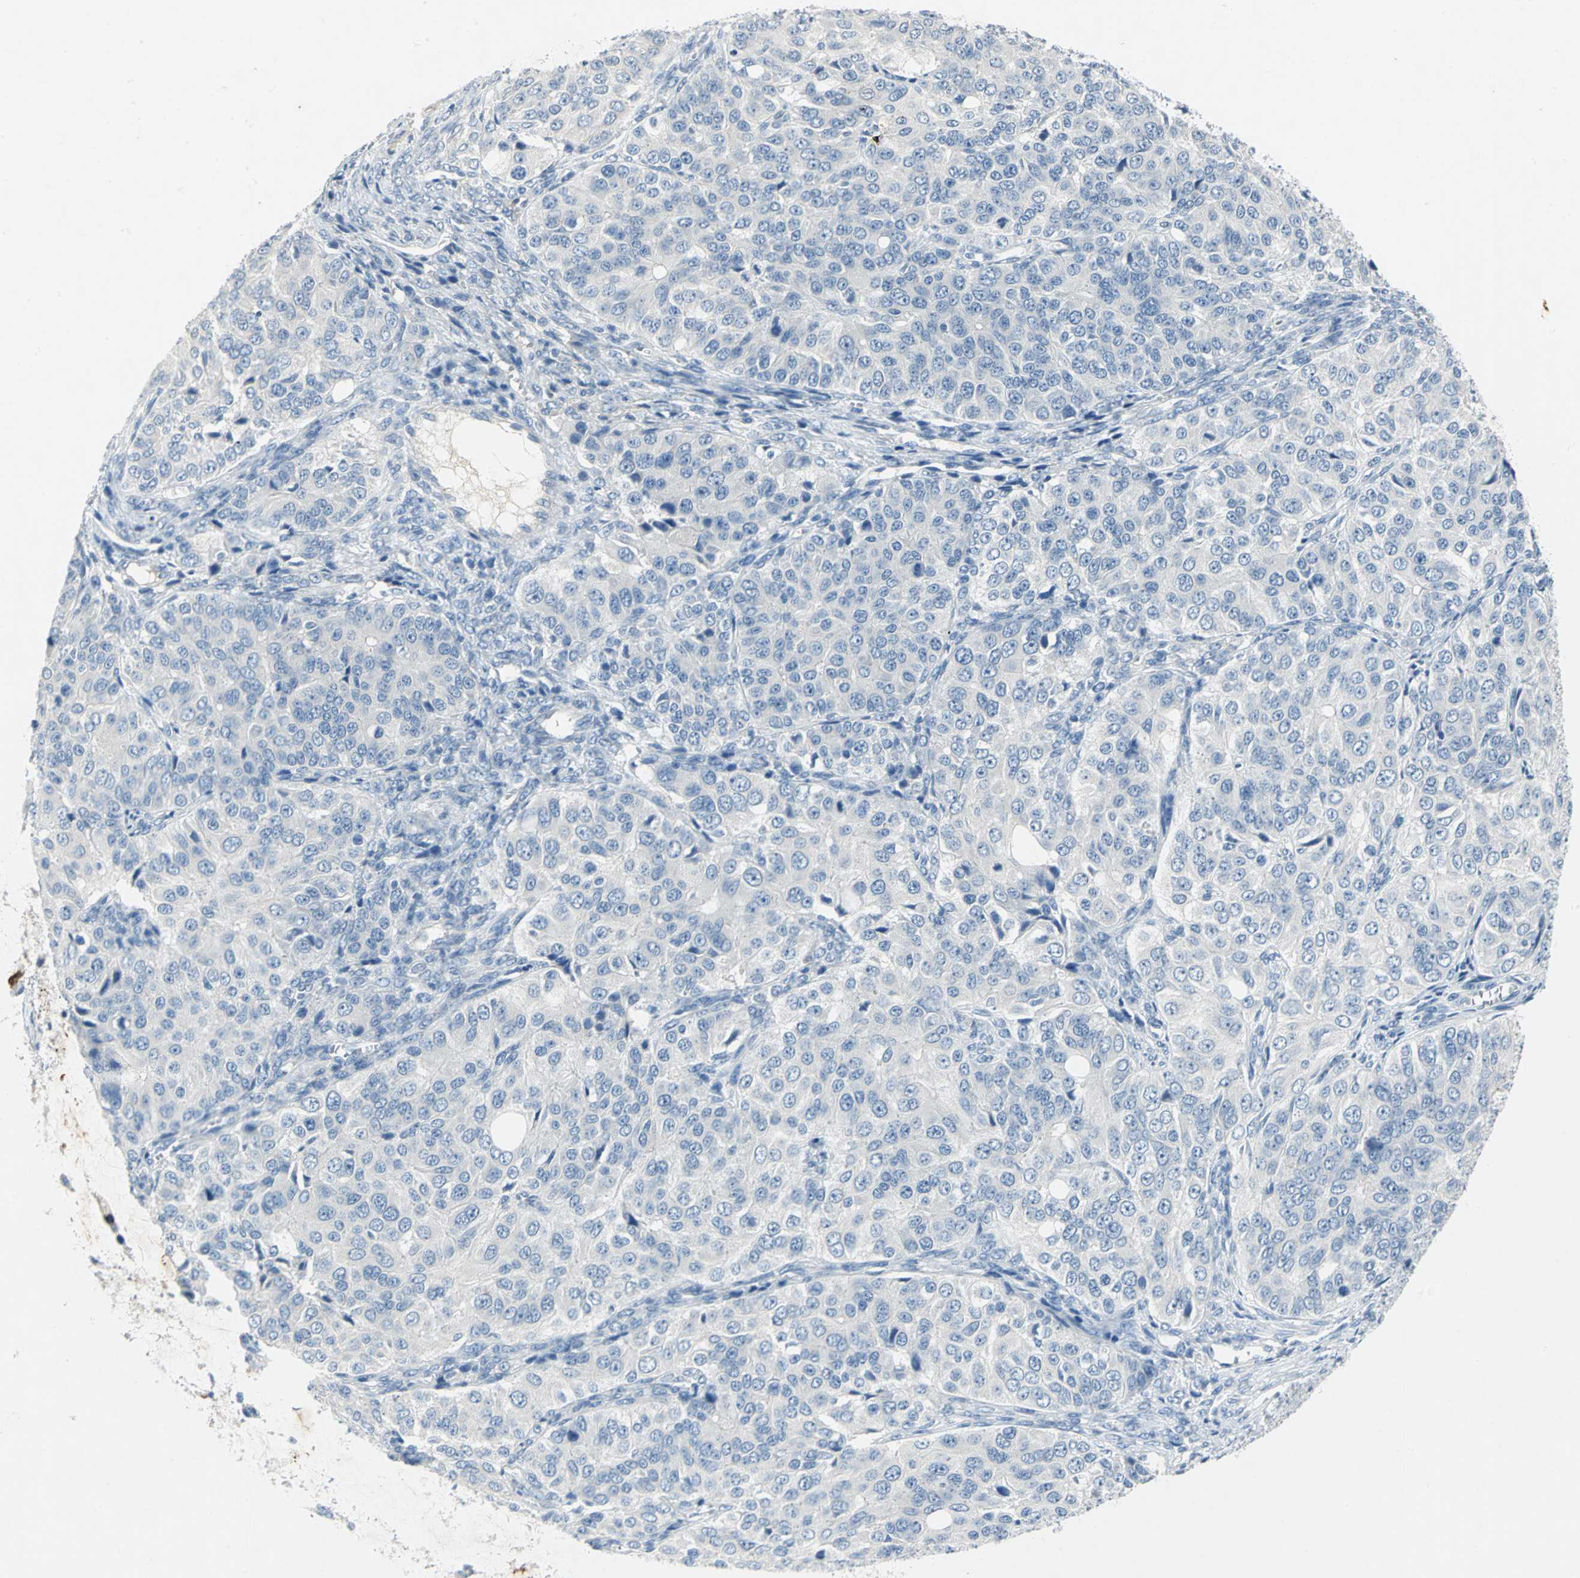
{"staining": {"intensity": "negative", "quantity": "none", "location": "none"}, "tissue": "ovarian cancer", "cell_type": "Tumor cells", "image_type": "cancer", "snomed": [{"axis": "morphology", "description": "Carcinoma, endometroid"}, {"axis": "topography", "description": "Ovary"}], "caption": "Endometroid carcinoma (ovarian) stained for a protein using immunohistochemistry (IHC) shows no staining tumor cells.", "gene": "PTGDS", "patient": {"sex": "female", "age": 51}}